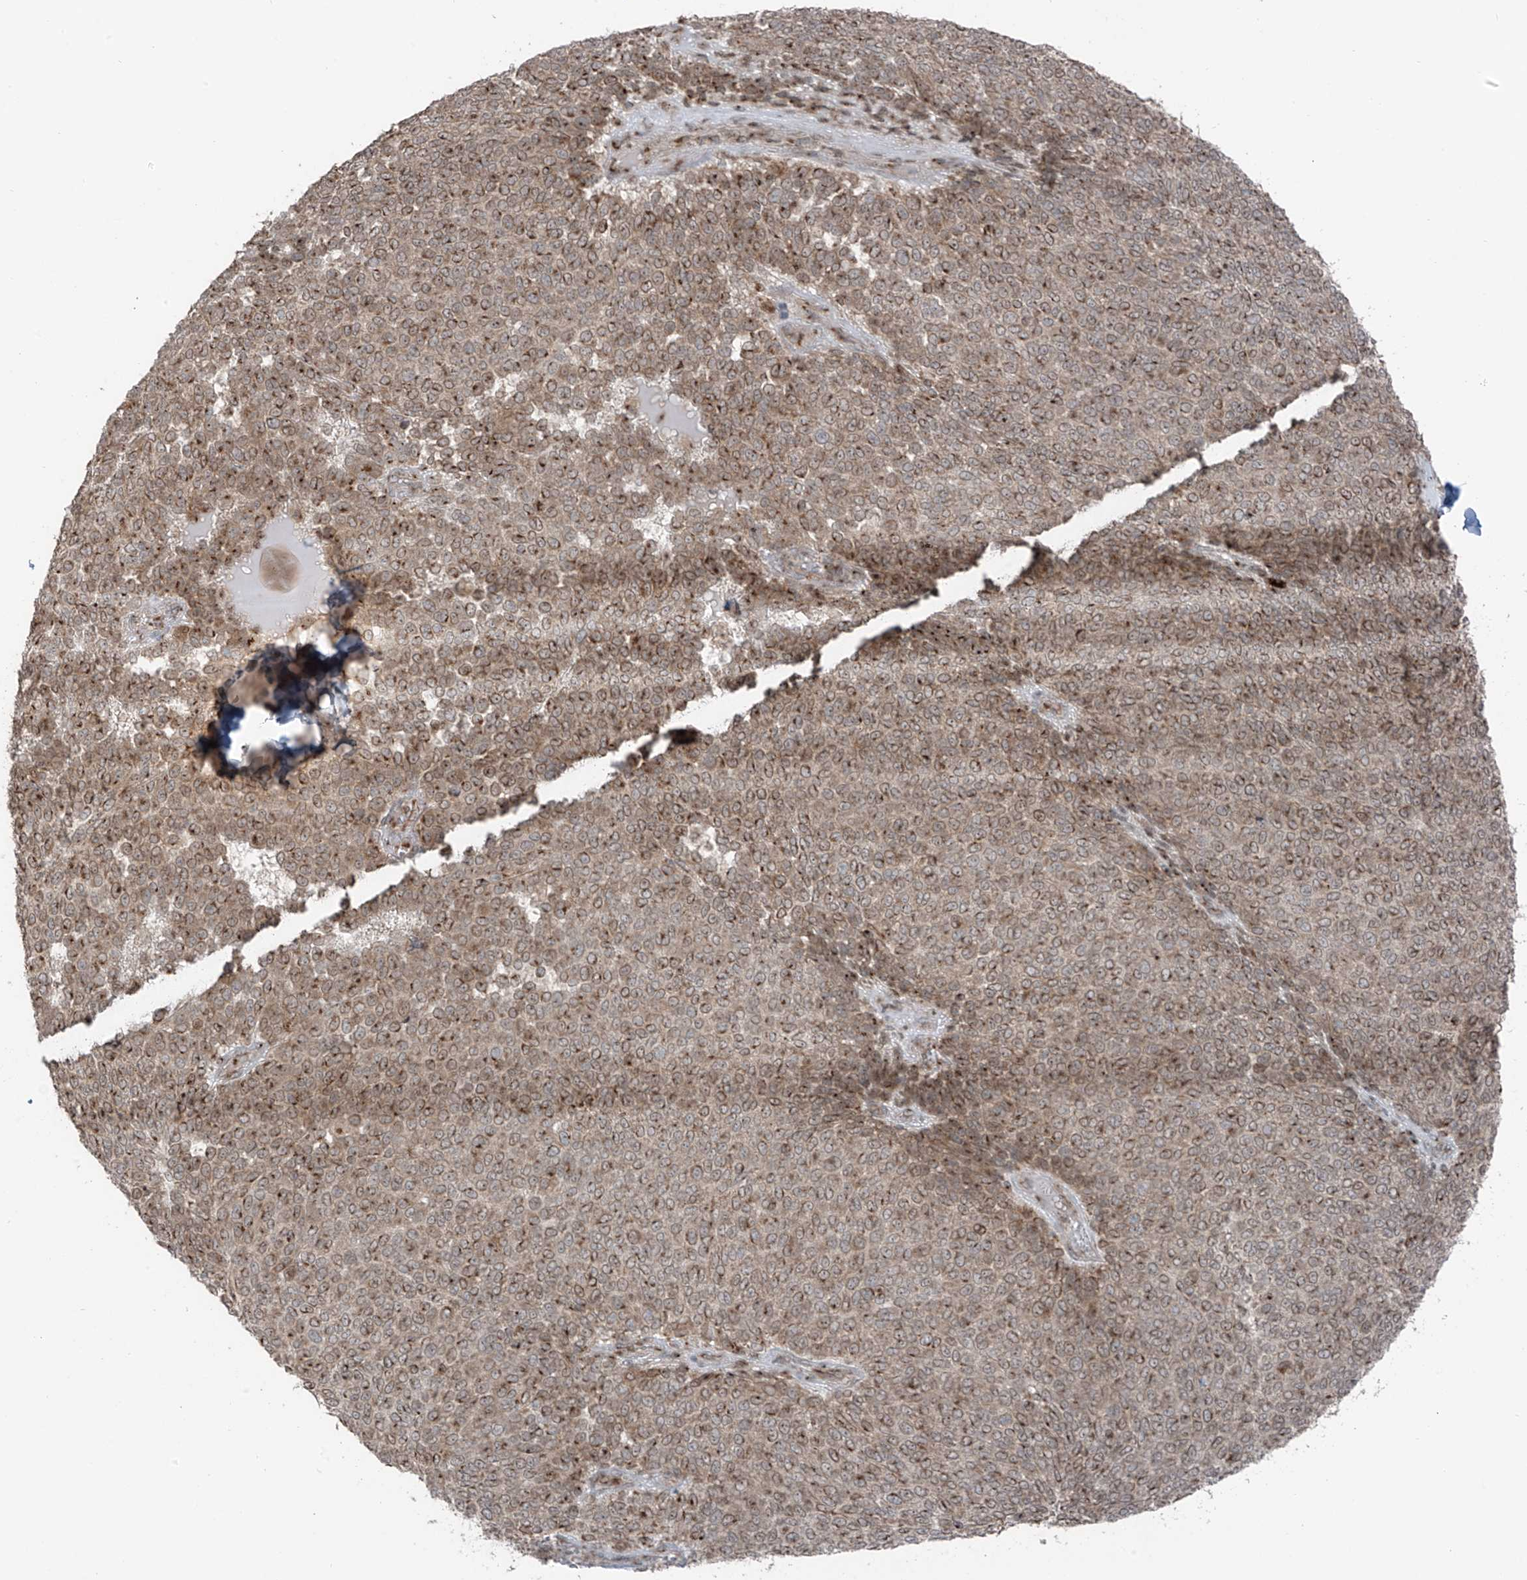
{"staining": {"intensity": "moderate", "quantity": ">75%", "location": "cytoplasmic/membranous"}, "tissue": "melanoma", "cell_type": "Tumor cells", "image_type": "cancer", "snomed": [{"axis": "morphology", "description": "Malignant melanoma, NOS"}, {"axis": "topography", "description": "Skin"}], "caption": "A brown stain highlights moderate cytoplasmic/membranous staining of a protein in human melanoma tumor cells.", "gene": "ERLEC1", "patient": {"sex": "male", "age": 49}}